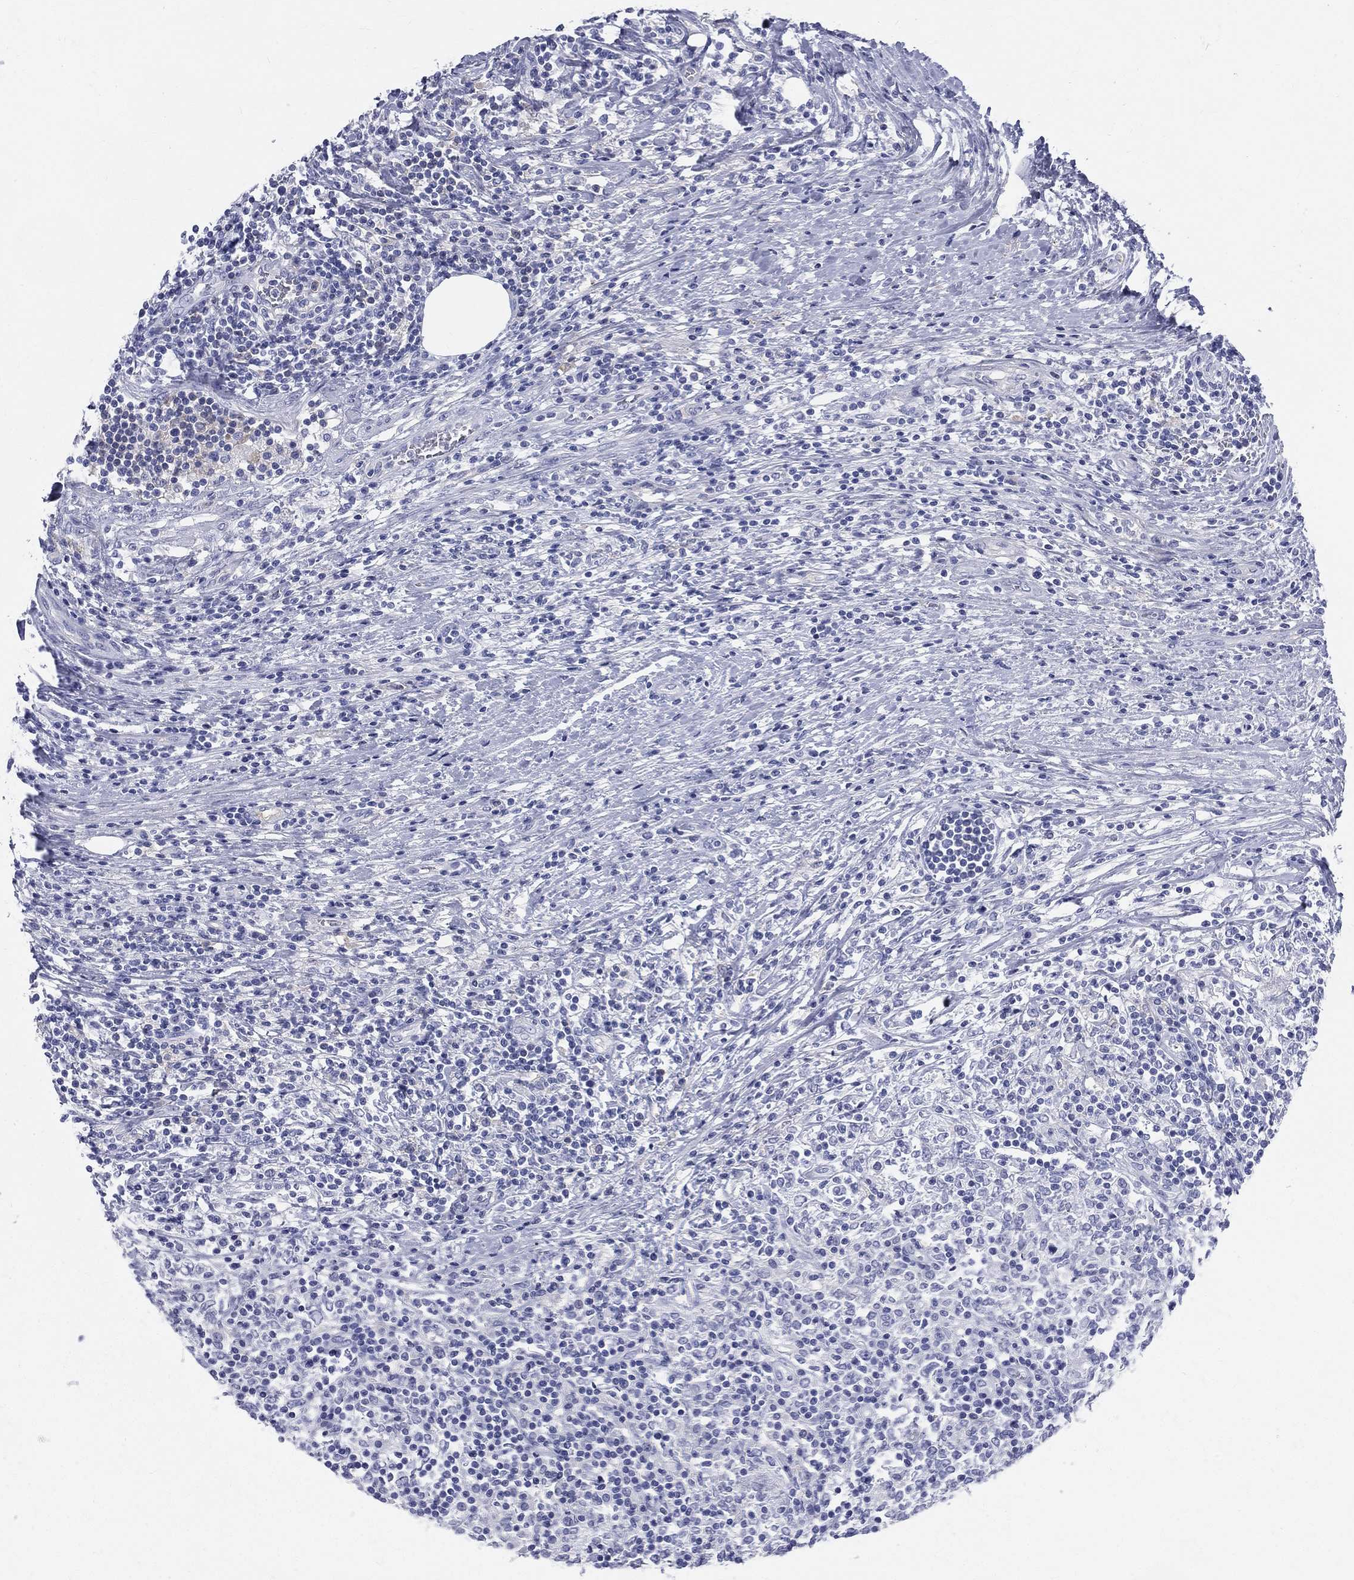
{"staining": {"intensity": "negative", "quantity": "none", "location": "none"}, "tissue": "lymphoma", "cell_type": "Tumor cells", "image_type": "cancer", "snomed": [{"axis": "morphology", "description": "Malignant lymphoma, non-Hodgkin's type, High grade"}, {"axis": "topography", "description": "Lymph node"}], "caption": "An immunohistochemistry micrograph of malignant lymphoma, non-Hodgkin's type (high-grade) is shown. There is no staining in tumor cells of malignant lymphoma, non-Hodgkin's type (high-grade).", "gene": "HP", "patient": {"sex": "female", "age": 84}}